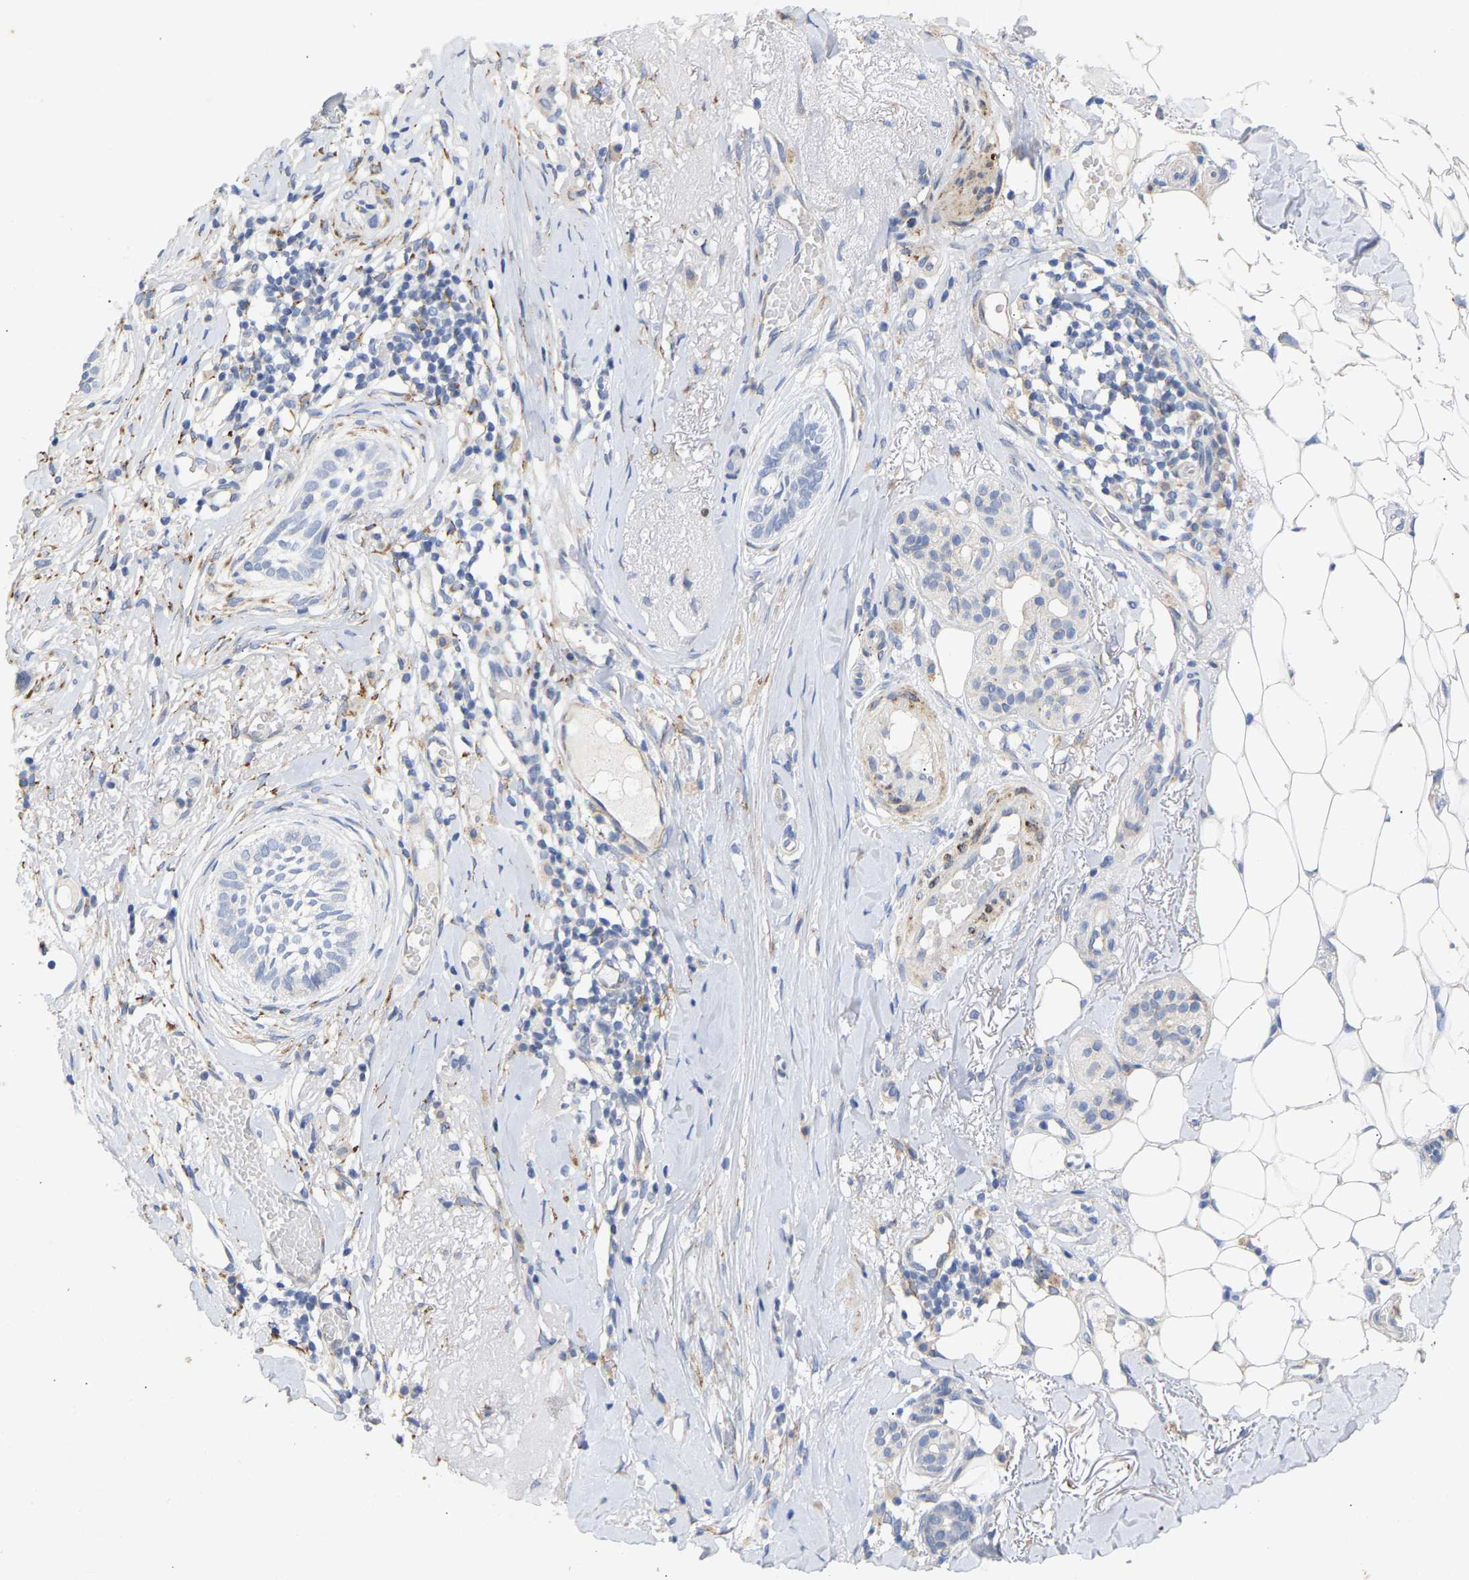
{"staining": {"intensity": "negative", "quantity": "none", "location": "none"}, "tissue": "skin cancer", "cell_type": "Tumor cells", "image_type": "cancer", "snomed": [{"axis": "morphology", "description": "Basal cell carcinoma"}, {"axis": "topography", "description": "Skin"}], "caption": "Tumor cells are negative for brown protein staining in skin basal cell carcinoma.", "gene": "SELENOM", "patient": {"sex": "female", "age": 88}}